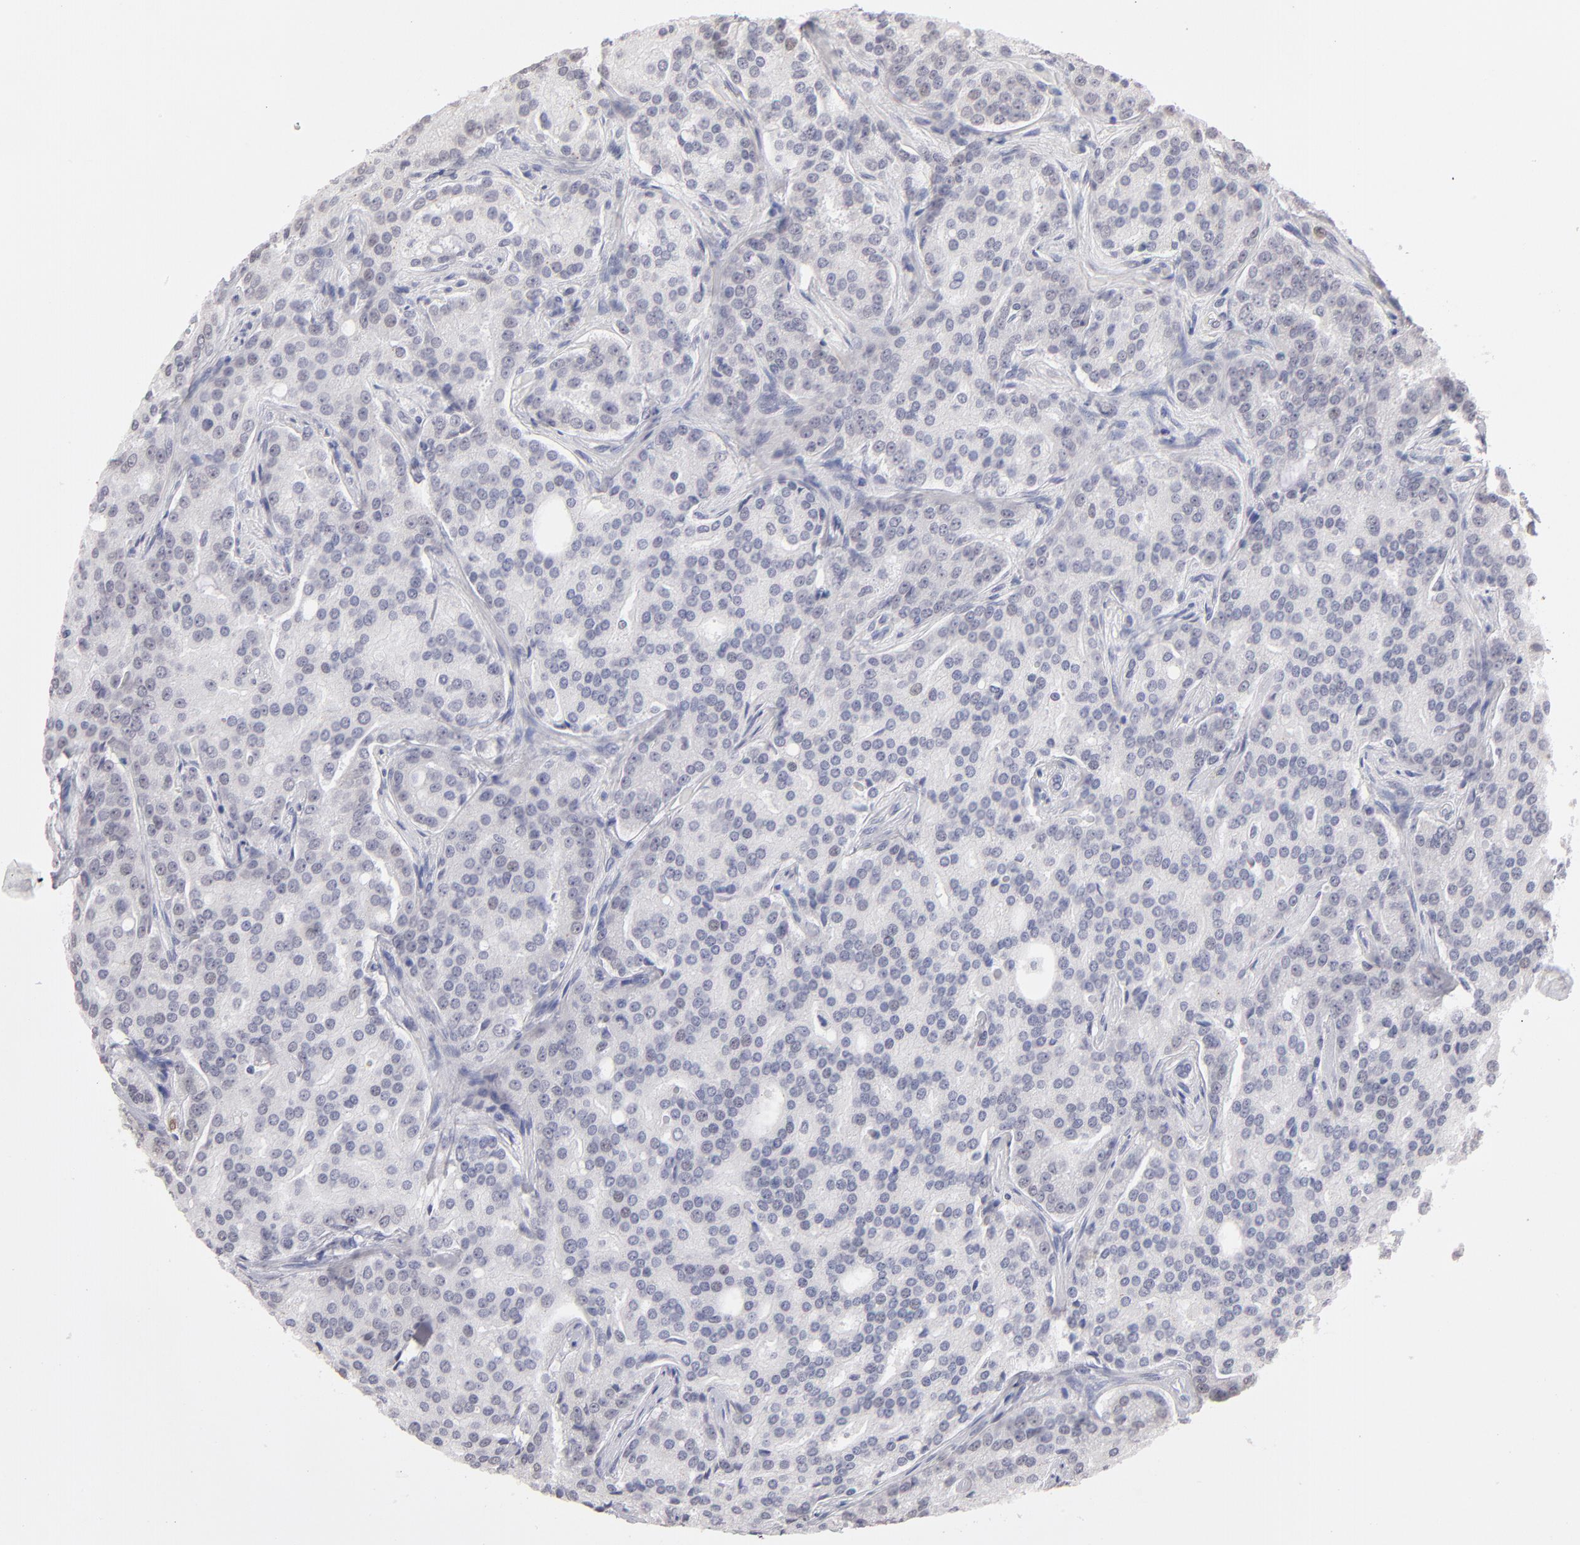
{"staining": {"intensity": "negative", "quantity": "none", "location": "none"}, "tissue": "prostate cancer", "cell_type": "Tumor cells", "image_type": "cancer", "snomed": [{"axis": "morphology", "description": "Adenocarcinoma, High grade"}, {"axis": "topography", "description": "Prostate"}], "caption": "An image of adenocarcinoma (high-grade) (prostate) stained for a protein exhibits no brown staining in tumor cells.", "gene": "MGAM", "patient": {"sex": "male", "age": 72}}